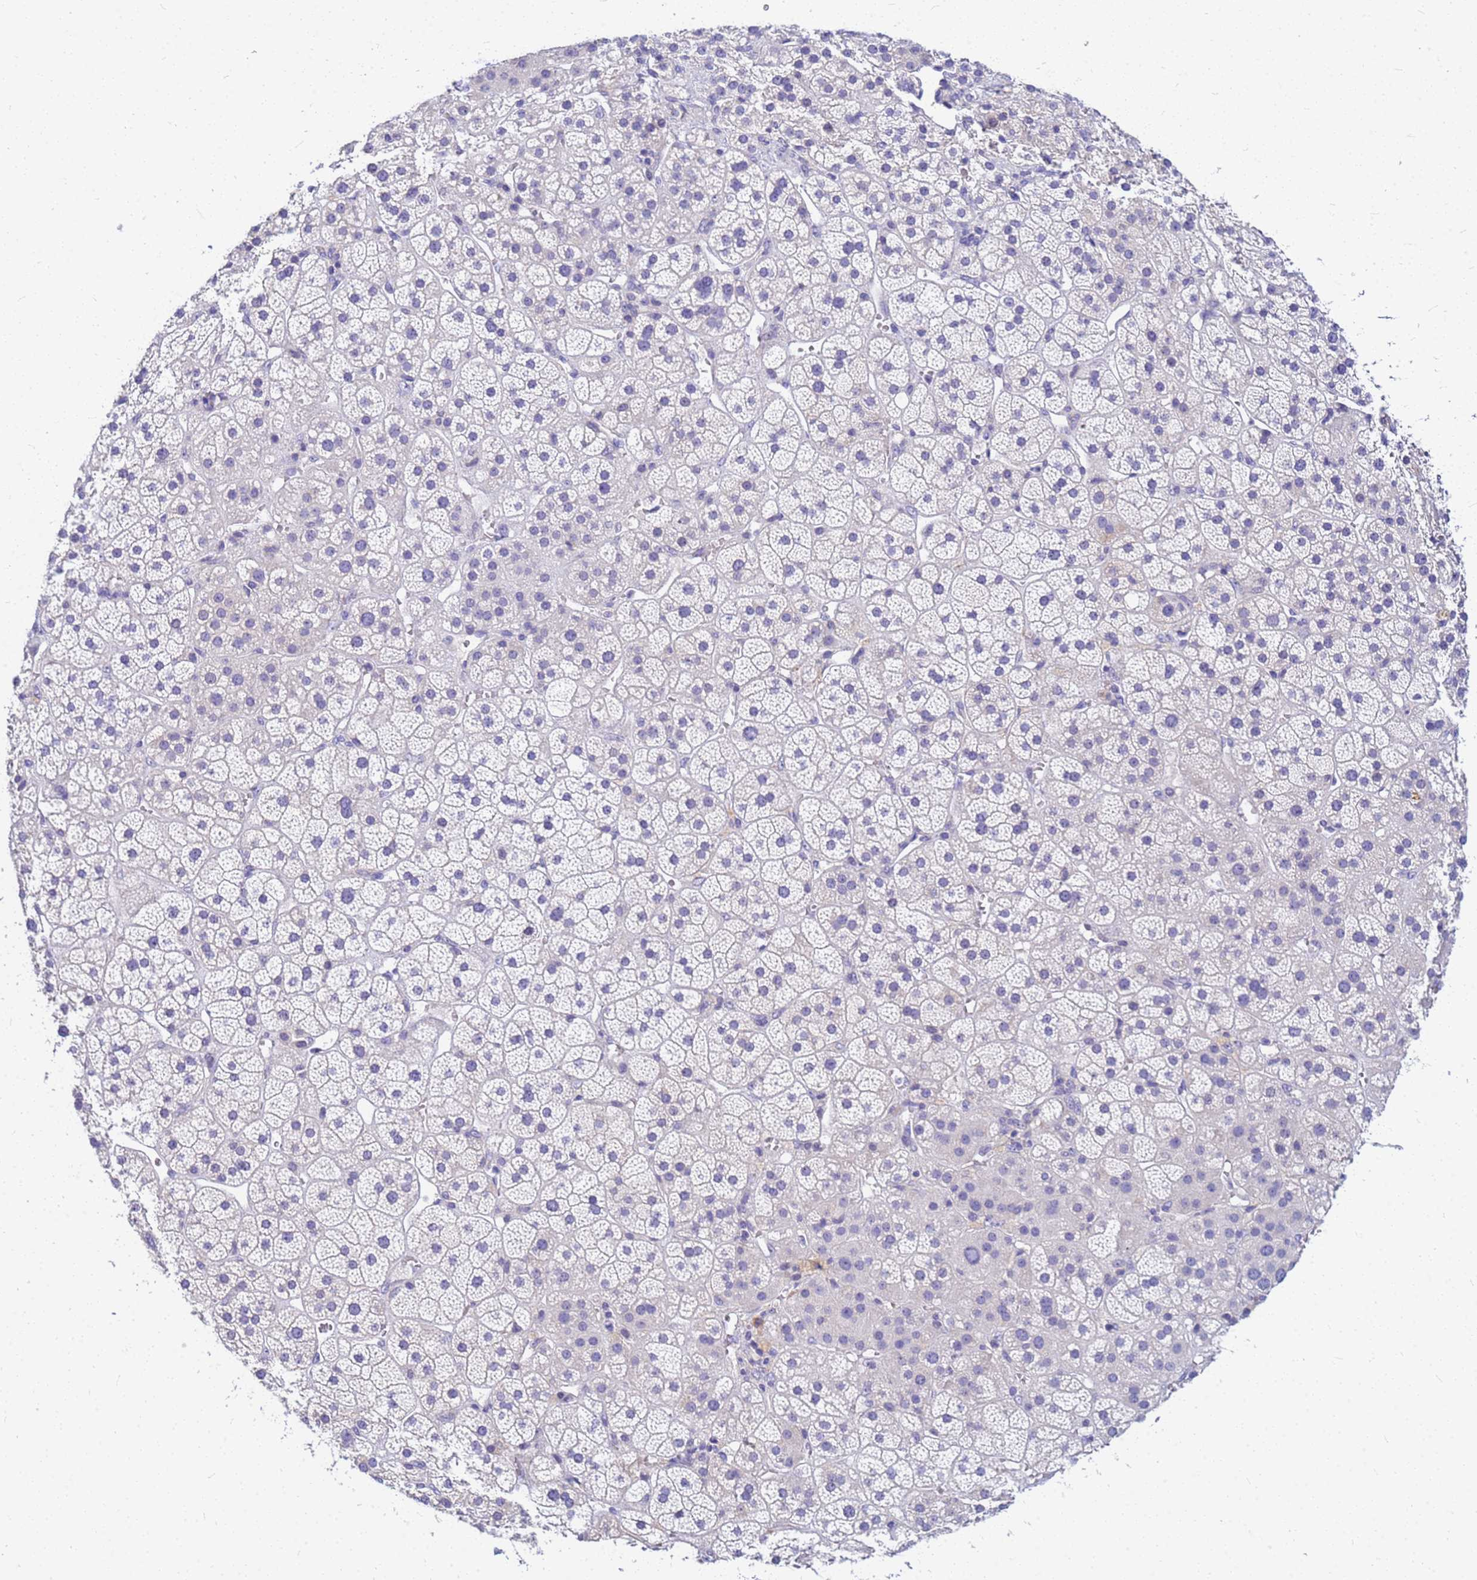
{"staining": {"intensity": "negative", "quantity": "none", "location": "none"}, "tissue": "adrenal gland", "cell_type": "Glandular cells", "image_type": "normal", "snomed": [{"axis": "morphology", "description": "Normal tissue, NOS"}, {"axis": "topography", "description": "Adrenal gland"}], "caption": "A histopathology image of adrenal gland stained for a protein demonstrates no brown staining in glandular cells. (Immunohistochemistry (ihc), brightfield microscopy, high magnification).", "gene": "DPRX", "patient": {"sex": "female", "age": 70}}